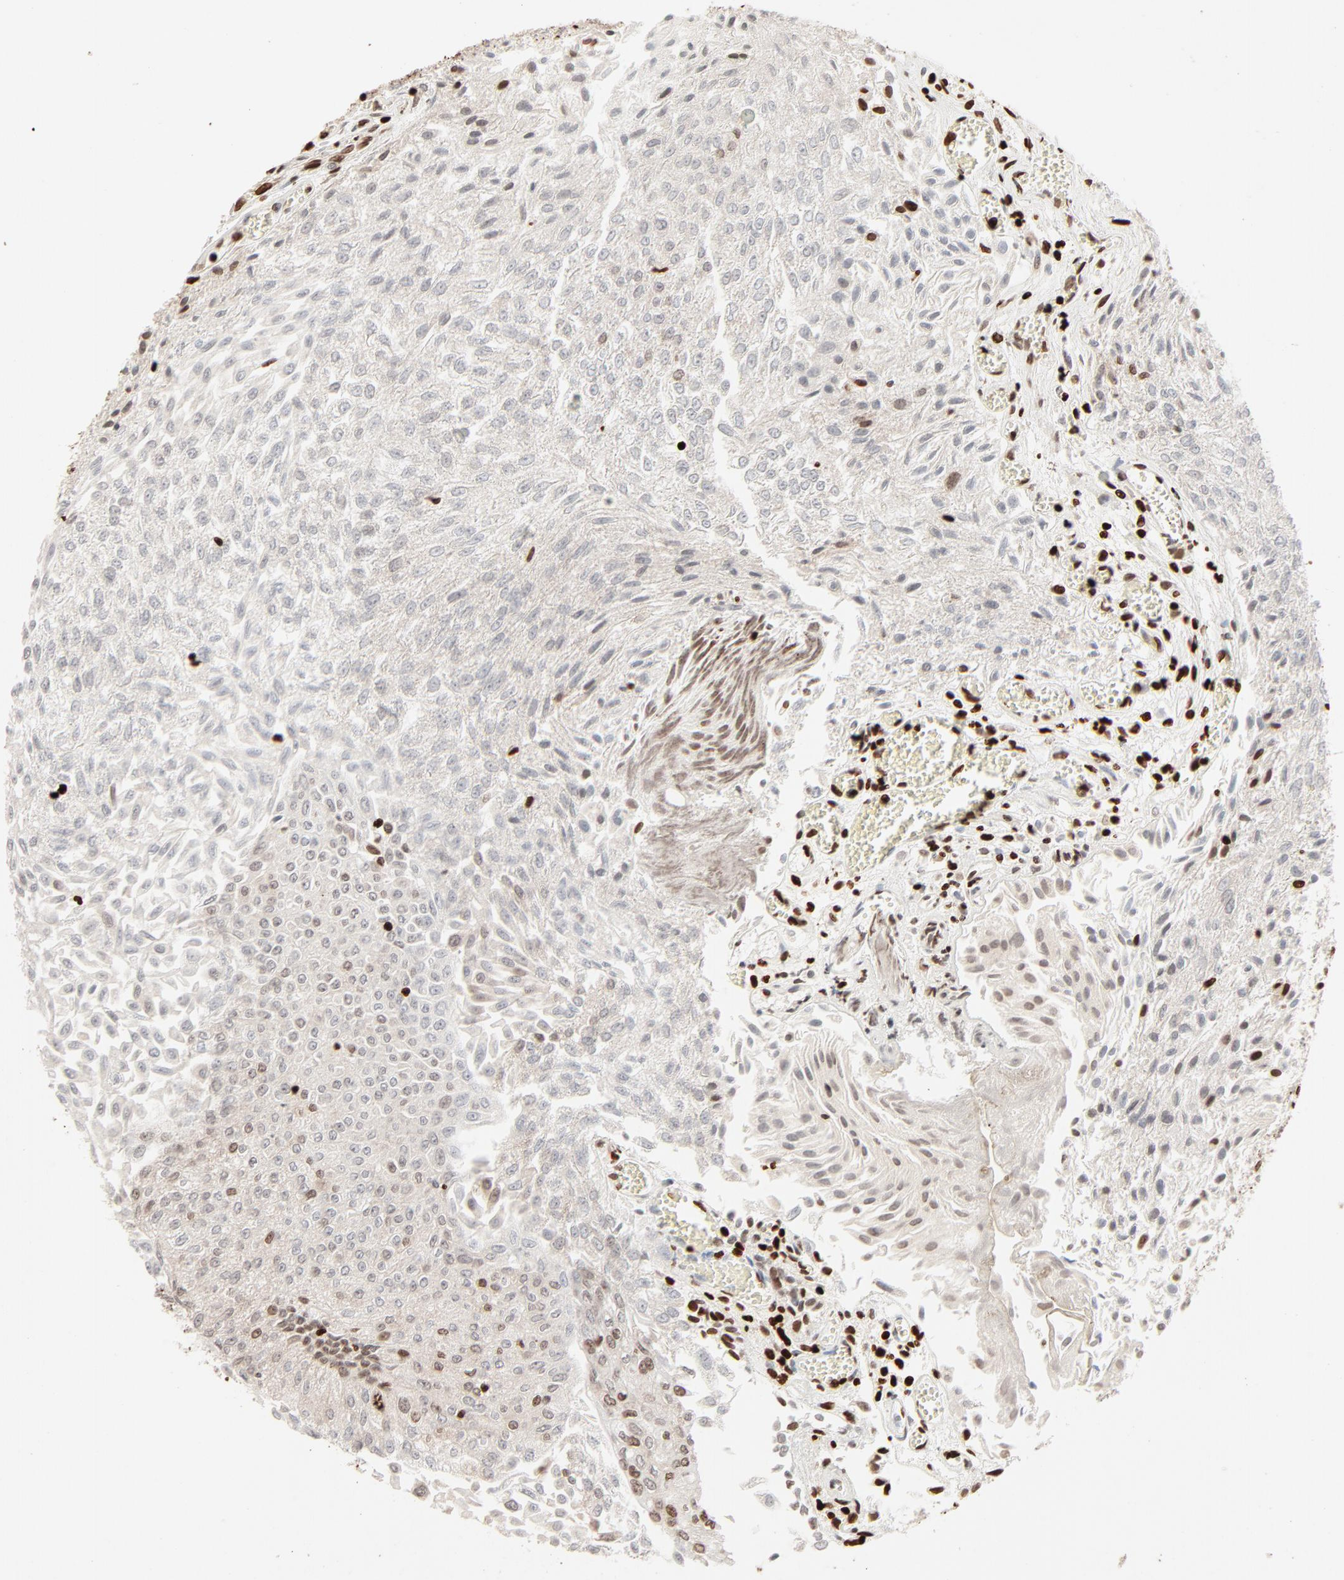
{"staining": {"intensity": "moderate", "quantity": "25%-75%", "location": "nuclear"}, "tissue": "urothelial cancer", "cell_type": "Tumor cells", "image_type": "cancer", "snomed": [{"axis": "morphology", "description": "Urothelial carcinoma, Low grade"}, {"axis": "topography", "description": "Urinary bladder"}], "caption": "Immunohistochemistry (IHC) of low-grade urothelial carcinoma displays medium levels of moderate nuclear staining in approximately 25%-75% of tumor cells.", "gene": "HMGB2", "patient": {"sex": "male", "age": 86}}